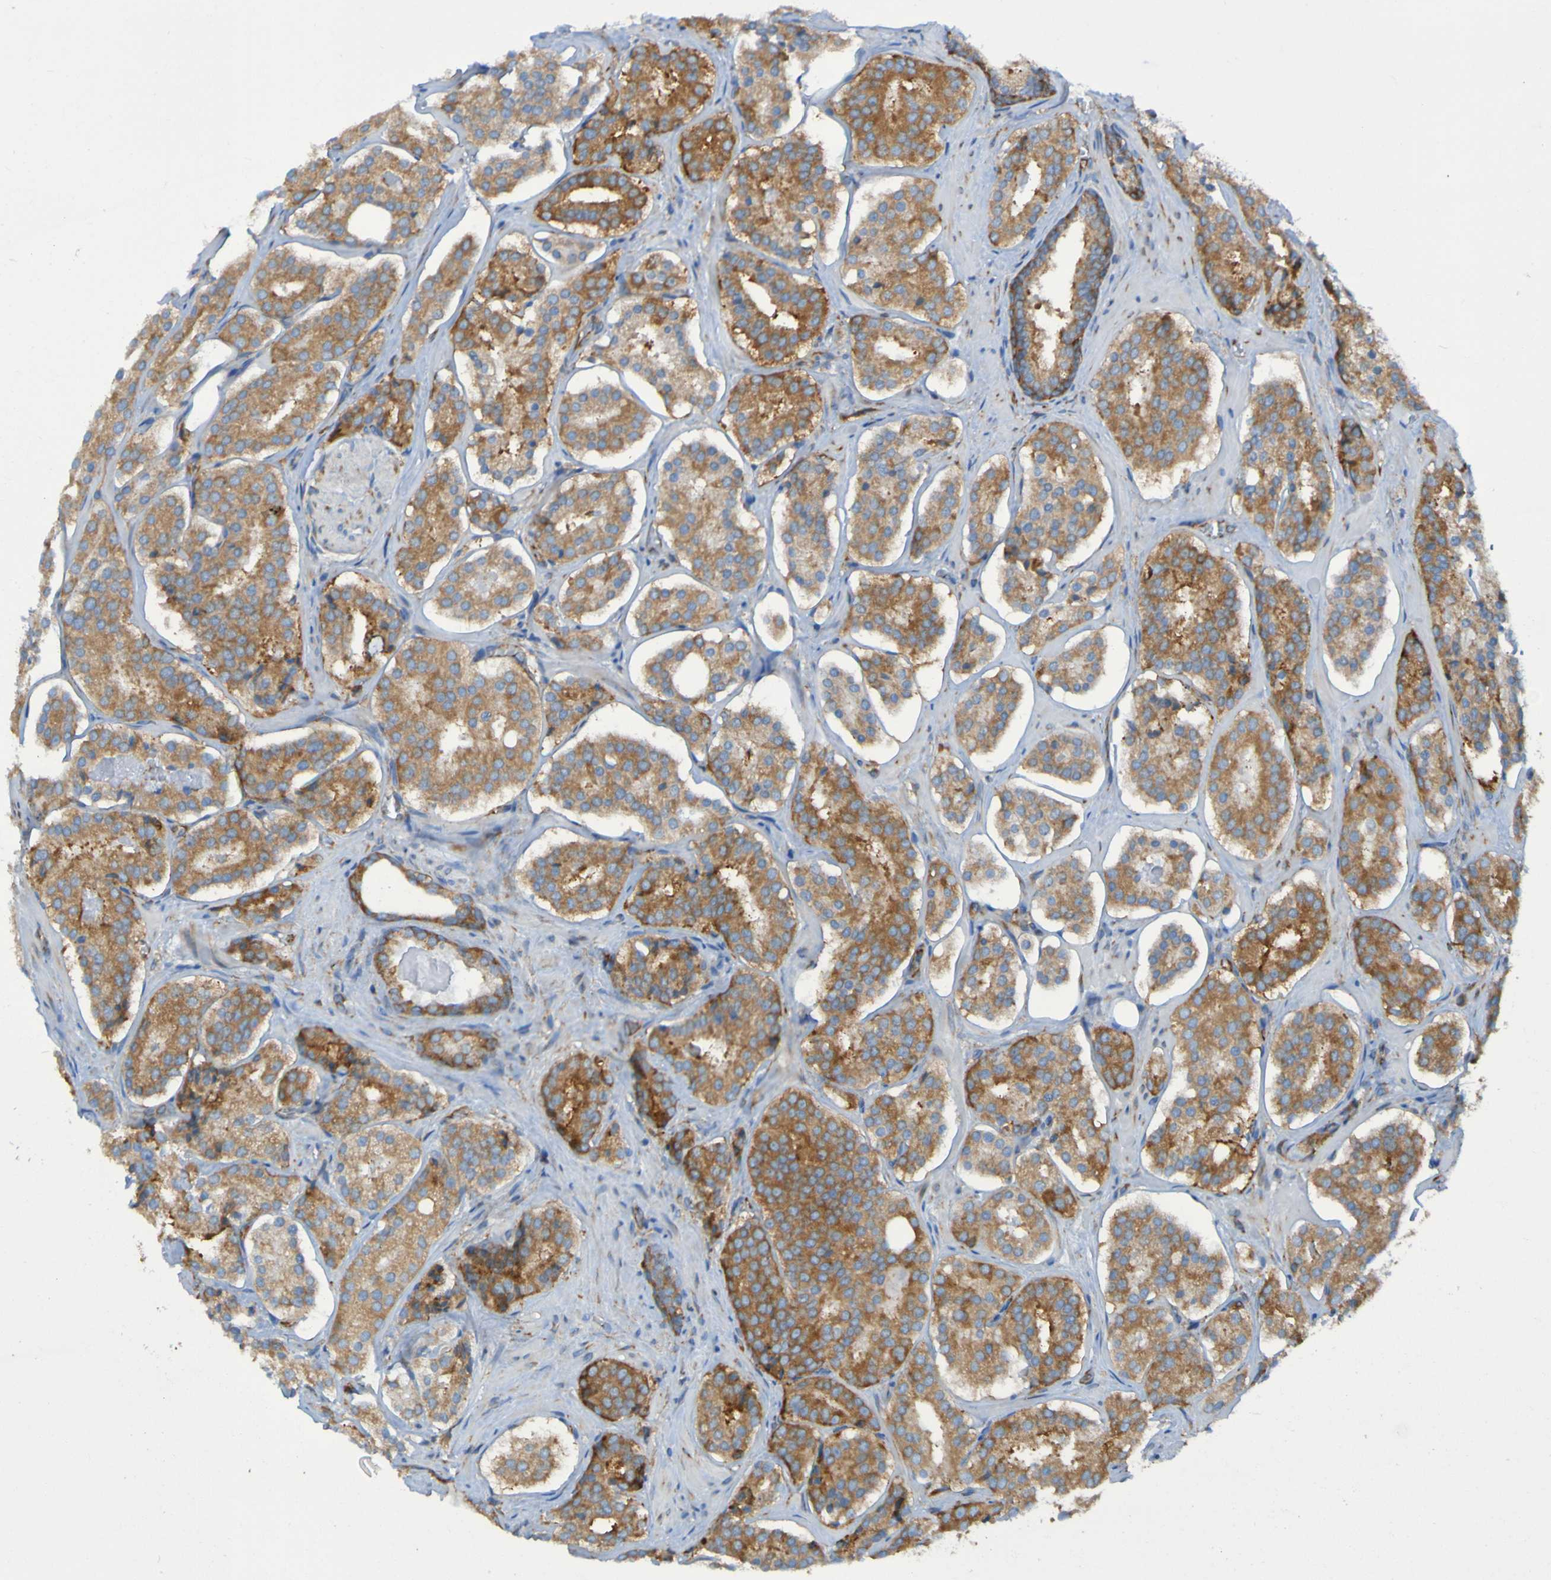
{"staining": {"intensity": "moderate", "quantity": ">75%", "location": "cytoplasmic/membranous"}, "tissue": "prostate cancer", "cell_type": "Tumor cells", "image_type": "cancer", "snomed": [{"axis": "morphology", "description": "Adenocarcinoma, High grade"}, {"axis": "topography", "description": "Prostate"}], "caption": "Approximately >75% of tumor cells in human prostate high-grade adenocarcinoma exhibit moderate cytoplasmic/membranous protein positivity as visualized by brown immunohistochemical staining.", "gene": "RPL10", "patient": {"sex": "male", "age": 60}}